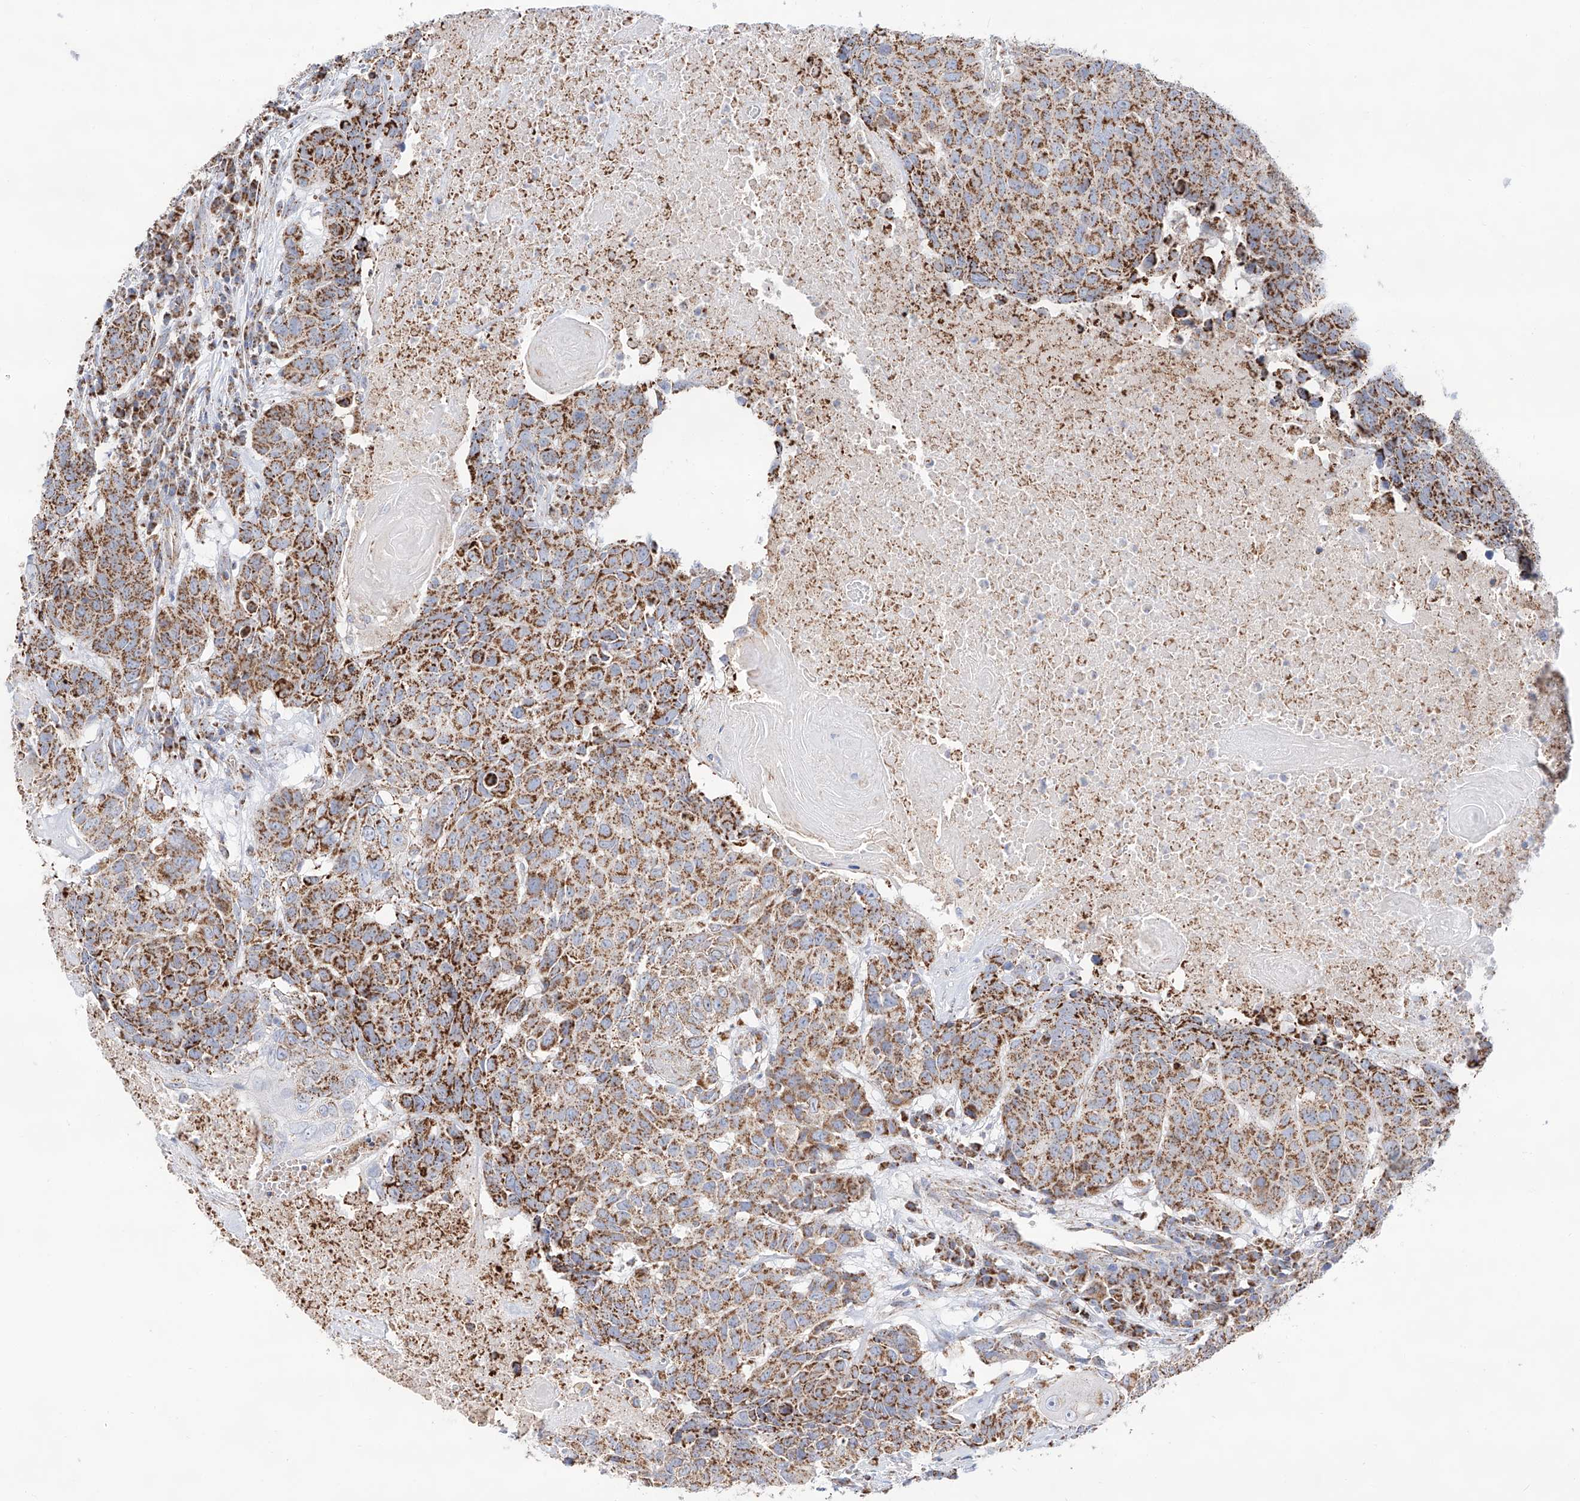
{"staining": {"intensity": "moderate", "quantity": ">75%", "location": "cytoplasmic/membranous"}, "tissue": "head and neck cancer", "cell_type": "Tumor cells", "image_type": "cancer", "snomed": [{"axis": "morphology", "description": "Squamous cell carcinoma, NOS"}, {"axis": "topography", "description": "Head-Neck"}], "caption": "There is medium levels of moderate cytoplasmic/membranous expression in tumor cells of head and neck cancer, as demonstrated by immunohistochemical staining (brown color).", "gene": "TTC27", "patient": {"sex": "male", "age": 66}}